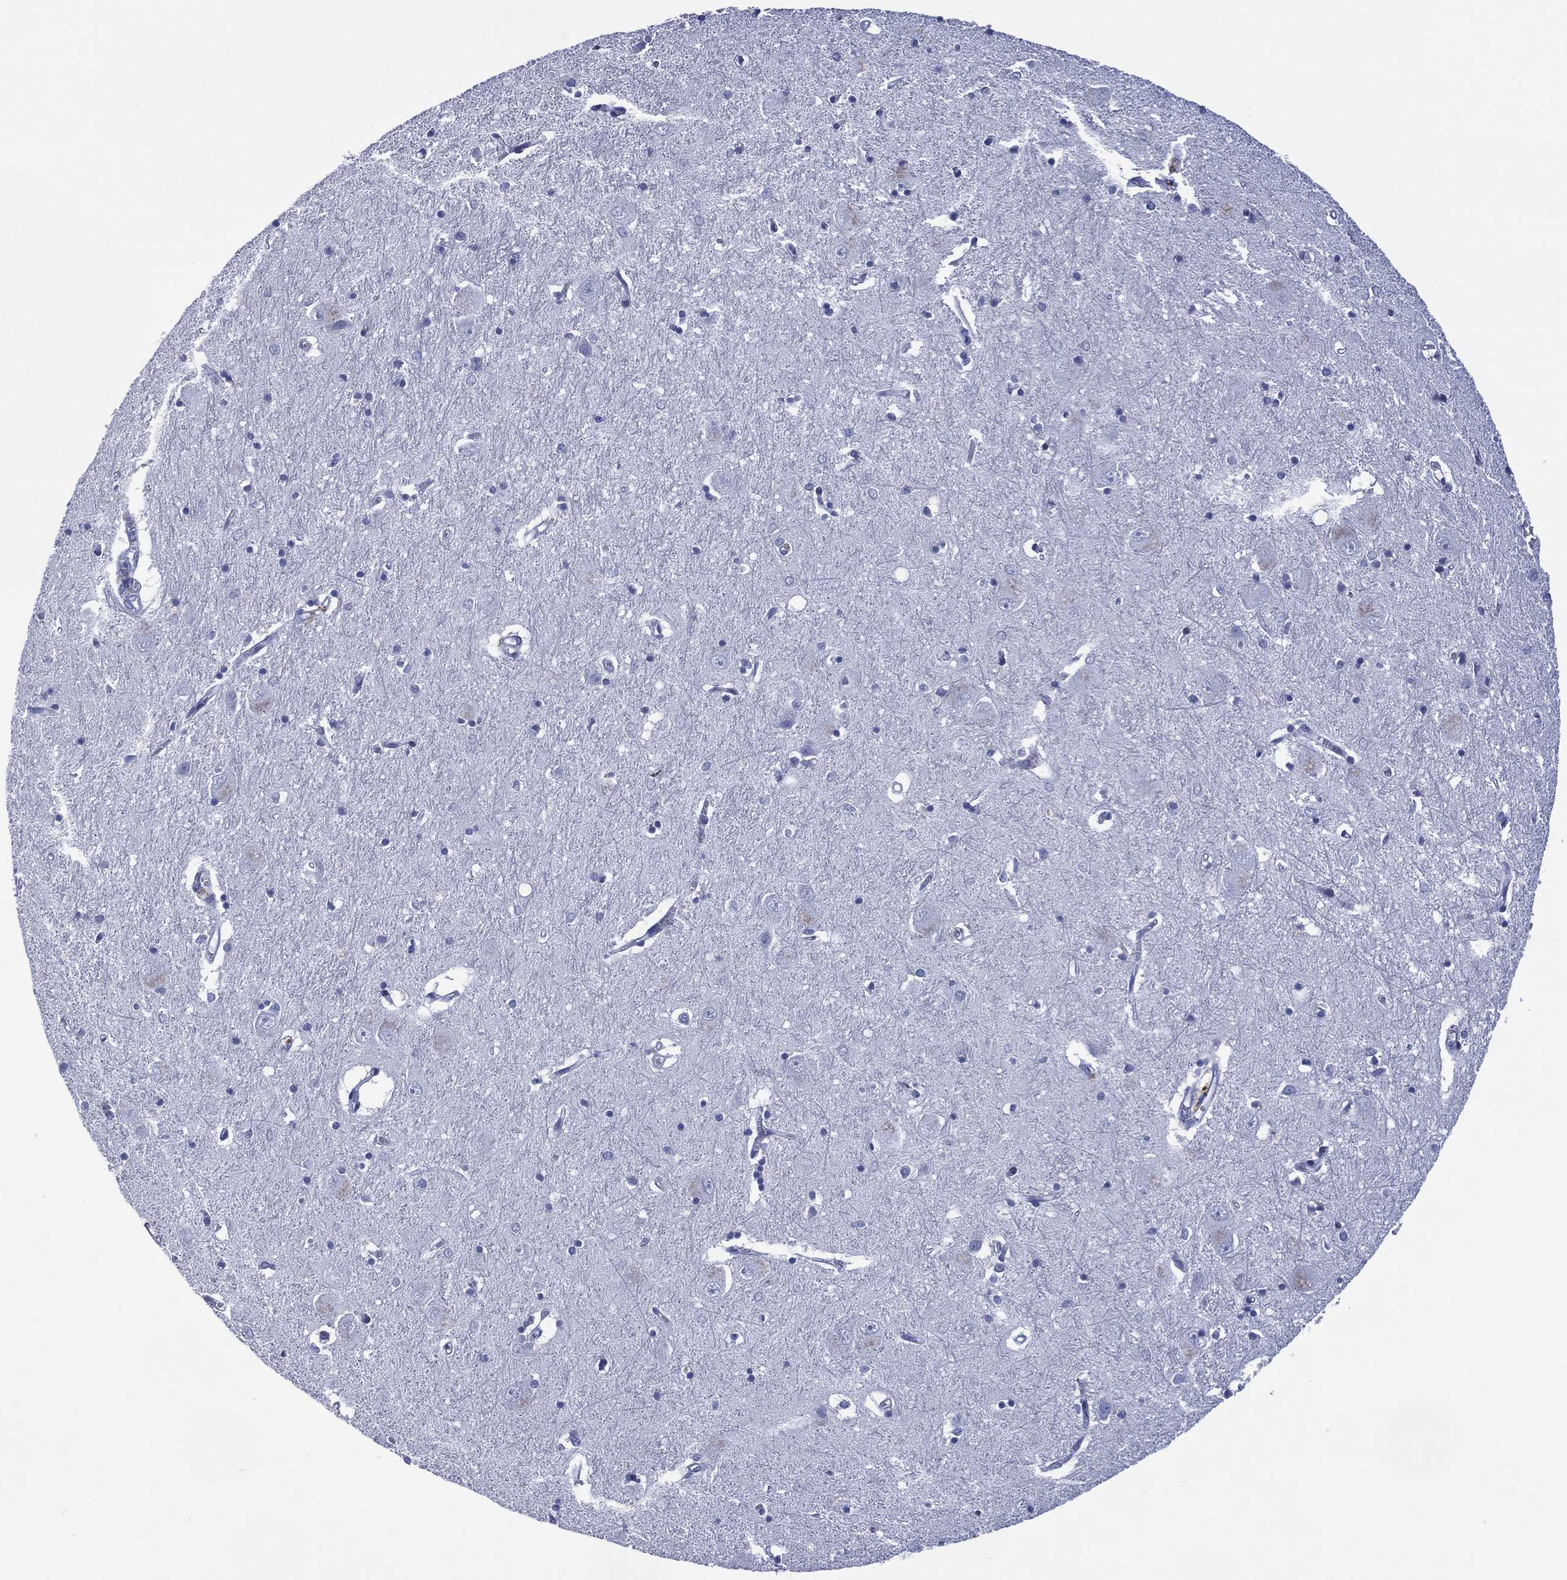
{"staining": {"intensity": "negative", "quantity": "none", "location": "none"}, "tissue": "caudate", "cell_type": "Glial cells", "image_type": "normal", "snomed": [{"axis": "morphology", "description": "Normal tissue, NOS"}, {"axis": "topography", "description": "Lateral ventricle wall"}], "caption": "DAB immunohistochemical staining of unremarkable human caudate displays no significant positivity in glial cells. Nuclei are stained in blue.", "gene": "SIGLECL1", "patient": {"sex": "male", "age": 54}}